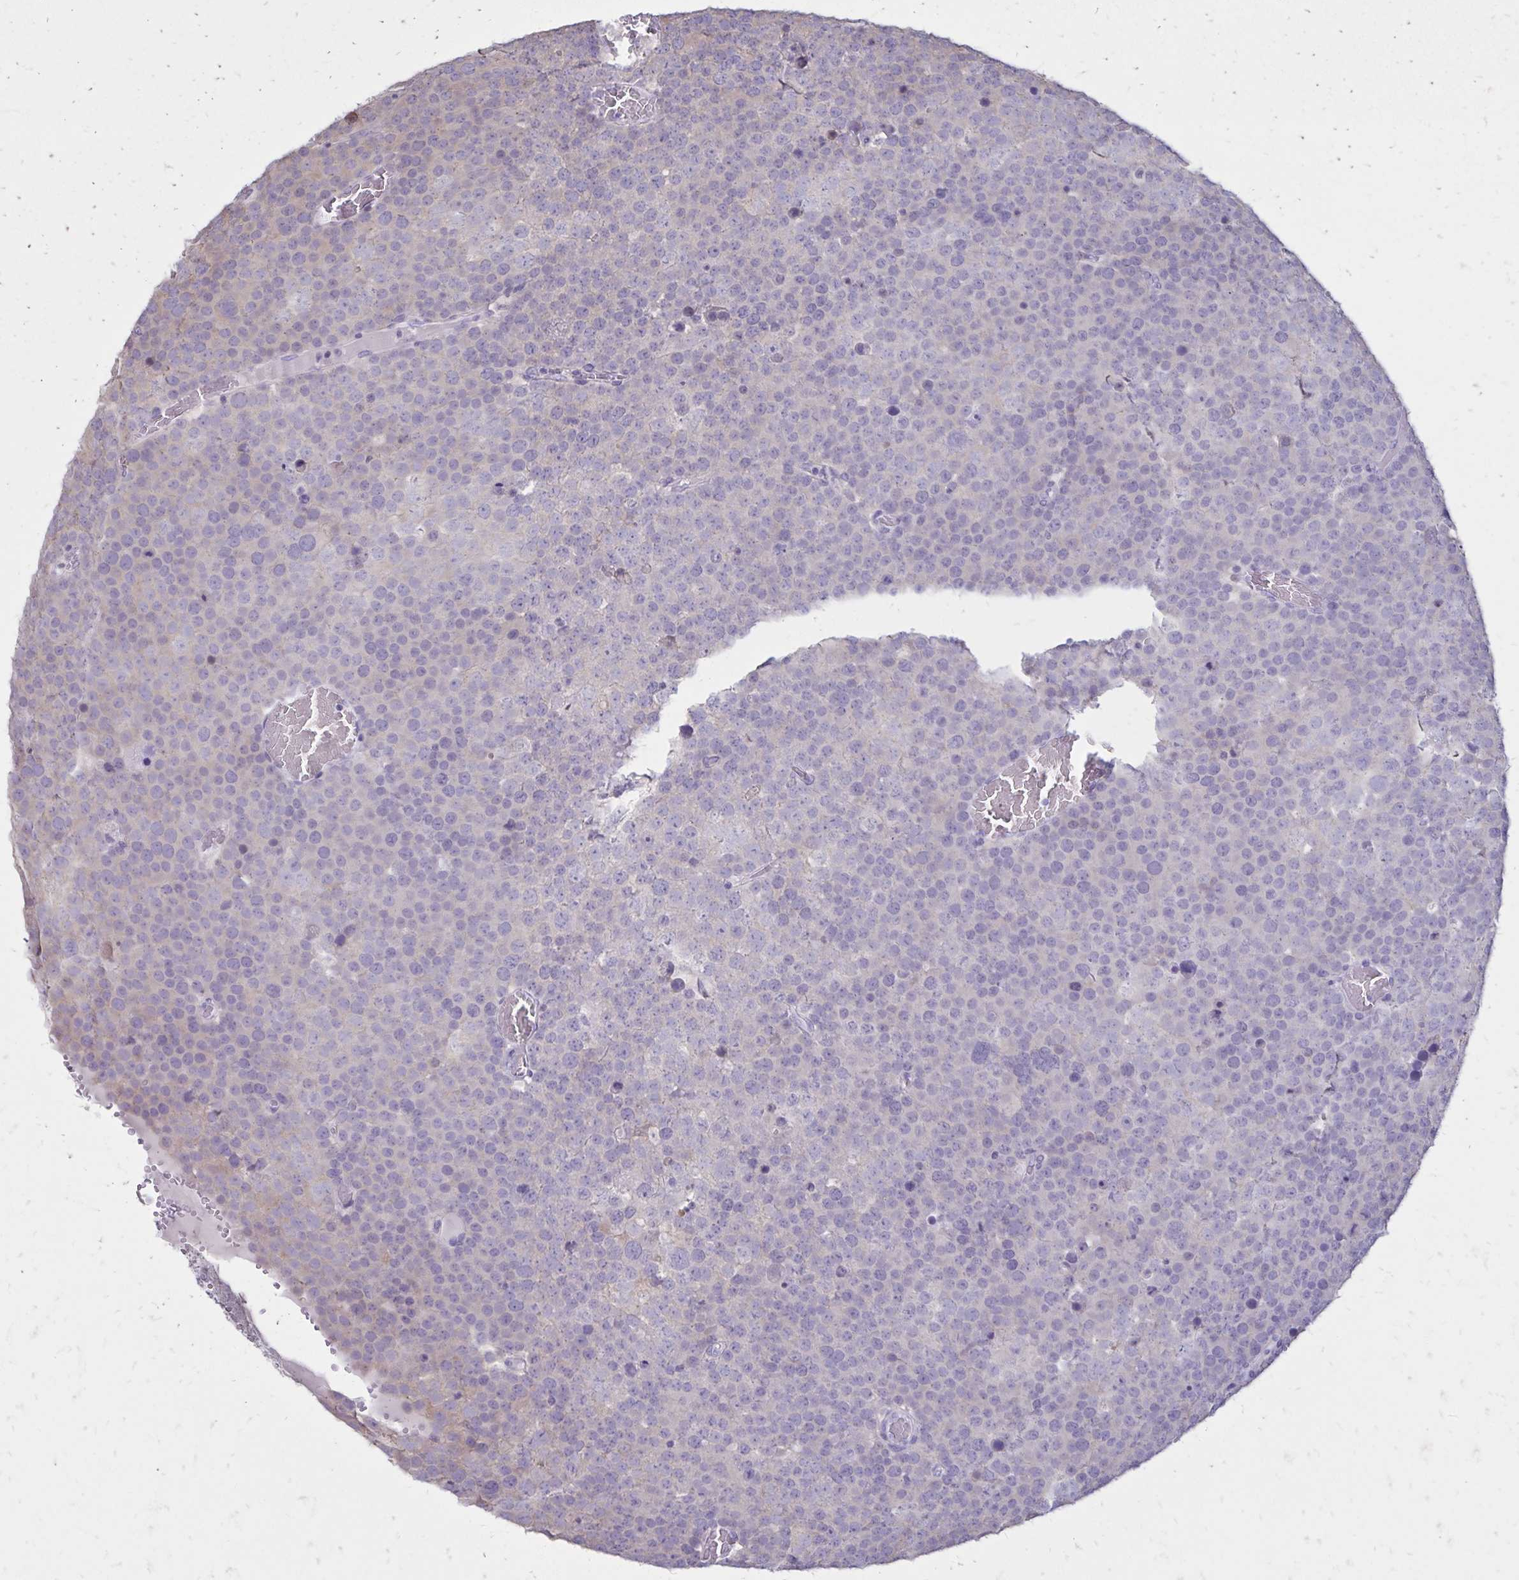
{"staining": {"intensity": "negative", "quantity": "none", "location": "none"}, "tissue": "testis cancer", "cell_type": "Tumor cells", "image_type": "cancer", "snomed": [{"axis": "morphology", "description": "Seminoma, NOS"}, {"axis": "topography", "description": "Testis"}], "caption": "Immunohistochemical staining of human testis seminoma shows no significant expression in tumor cells.", "gene": "SH3GL3", "patient": {"sex": "male", "age": 71}}